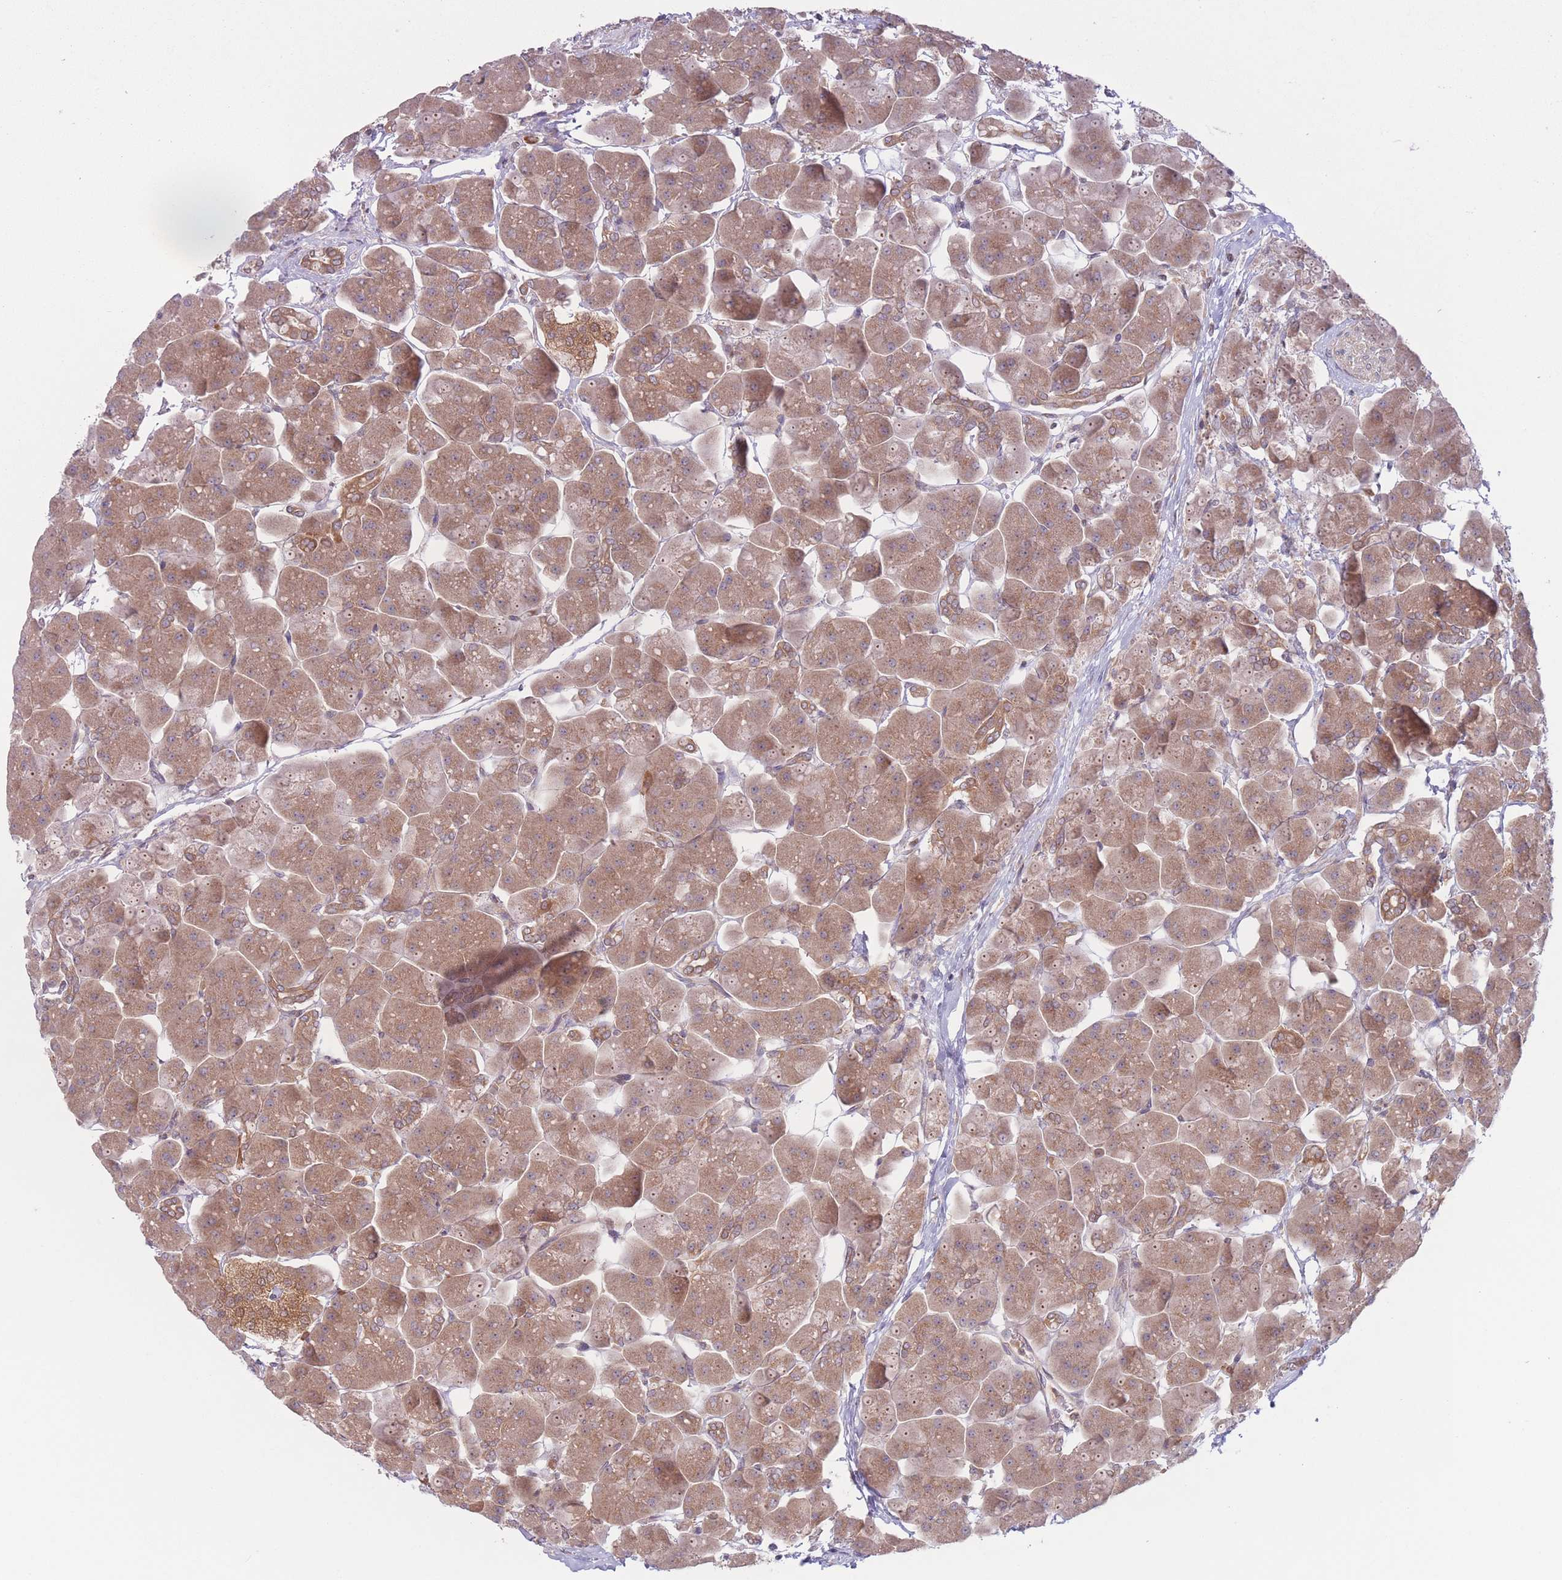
{"staining": {"intensity": "moderate", "quantity": ">75%", "location": "cytoplasmic/membranous,nuclear"}, "tissue": "pancreas", "cell_type": "Exocrine glandular cells", "image_type": "normal", "snomed": [{"axis": "morphology", "description": "Normal tissue, NOS"}, {"axis": "topography", "description": "Pancreas"}], "caption": "IHC (DAB) staining of benign human pancreas reveals moderate cytoplasmic/membranous,nuclear protein staining in about >75% of exocrine glandular cells.", "gene": "PPM1A", "patient": {"sex": "male", "age": 66}}